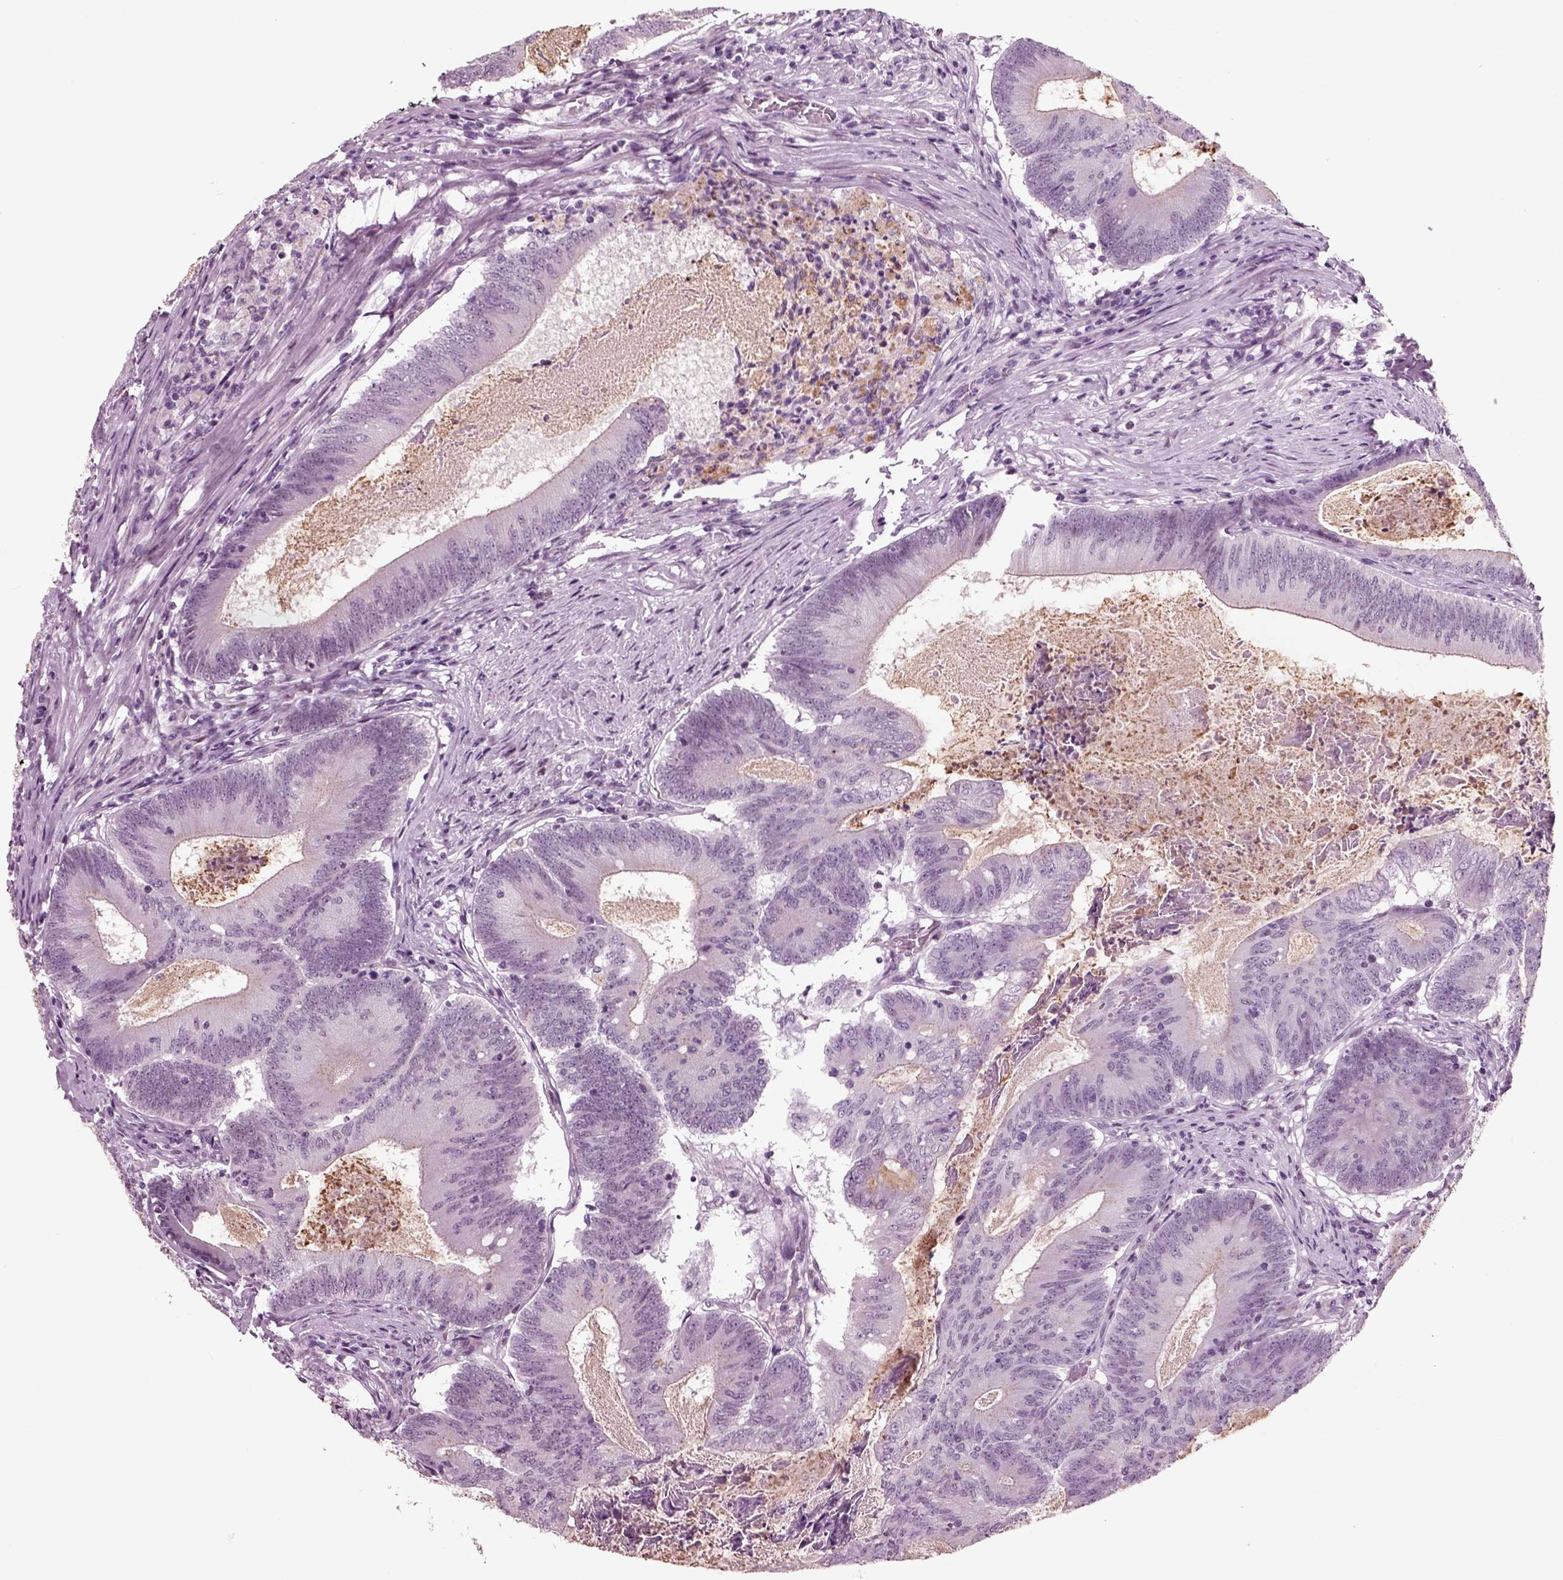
{"staining": {"intensity": "negative", "quantity": "none", "location": "none"}, "tissue": "colorectal cancer", "cell_type": "Tumor cells", "image_type": "cancer", "snomed": [{"axis": "morphology", "description": "Adenocarcinoma, NOS"}, {"axis": "topography", "description": "Colon"}], "caption": "Immunohistochemistry histopathology image of human colorectal cancer (adenocarcinoma) stained for a protein (brown), which demonstrates no positivity in tumor cells.", "gene": "CHGB", "patient": {"sex": "female", "age": 70}}